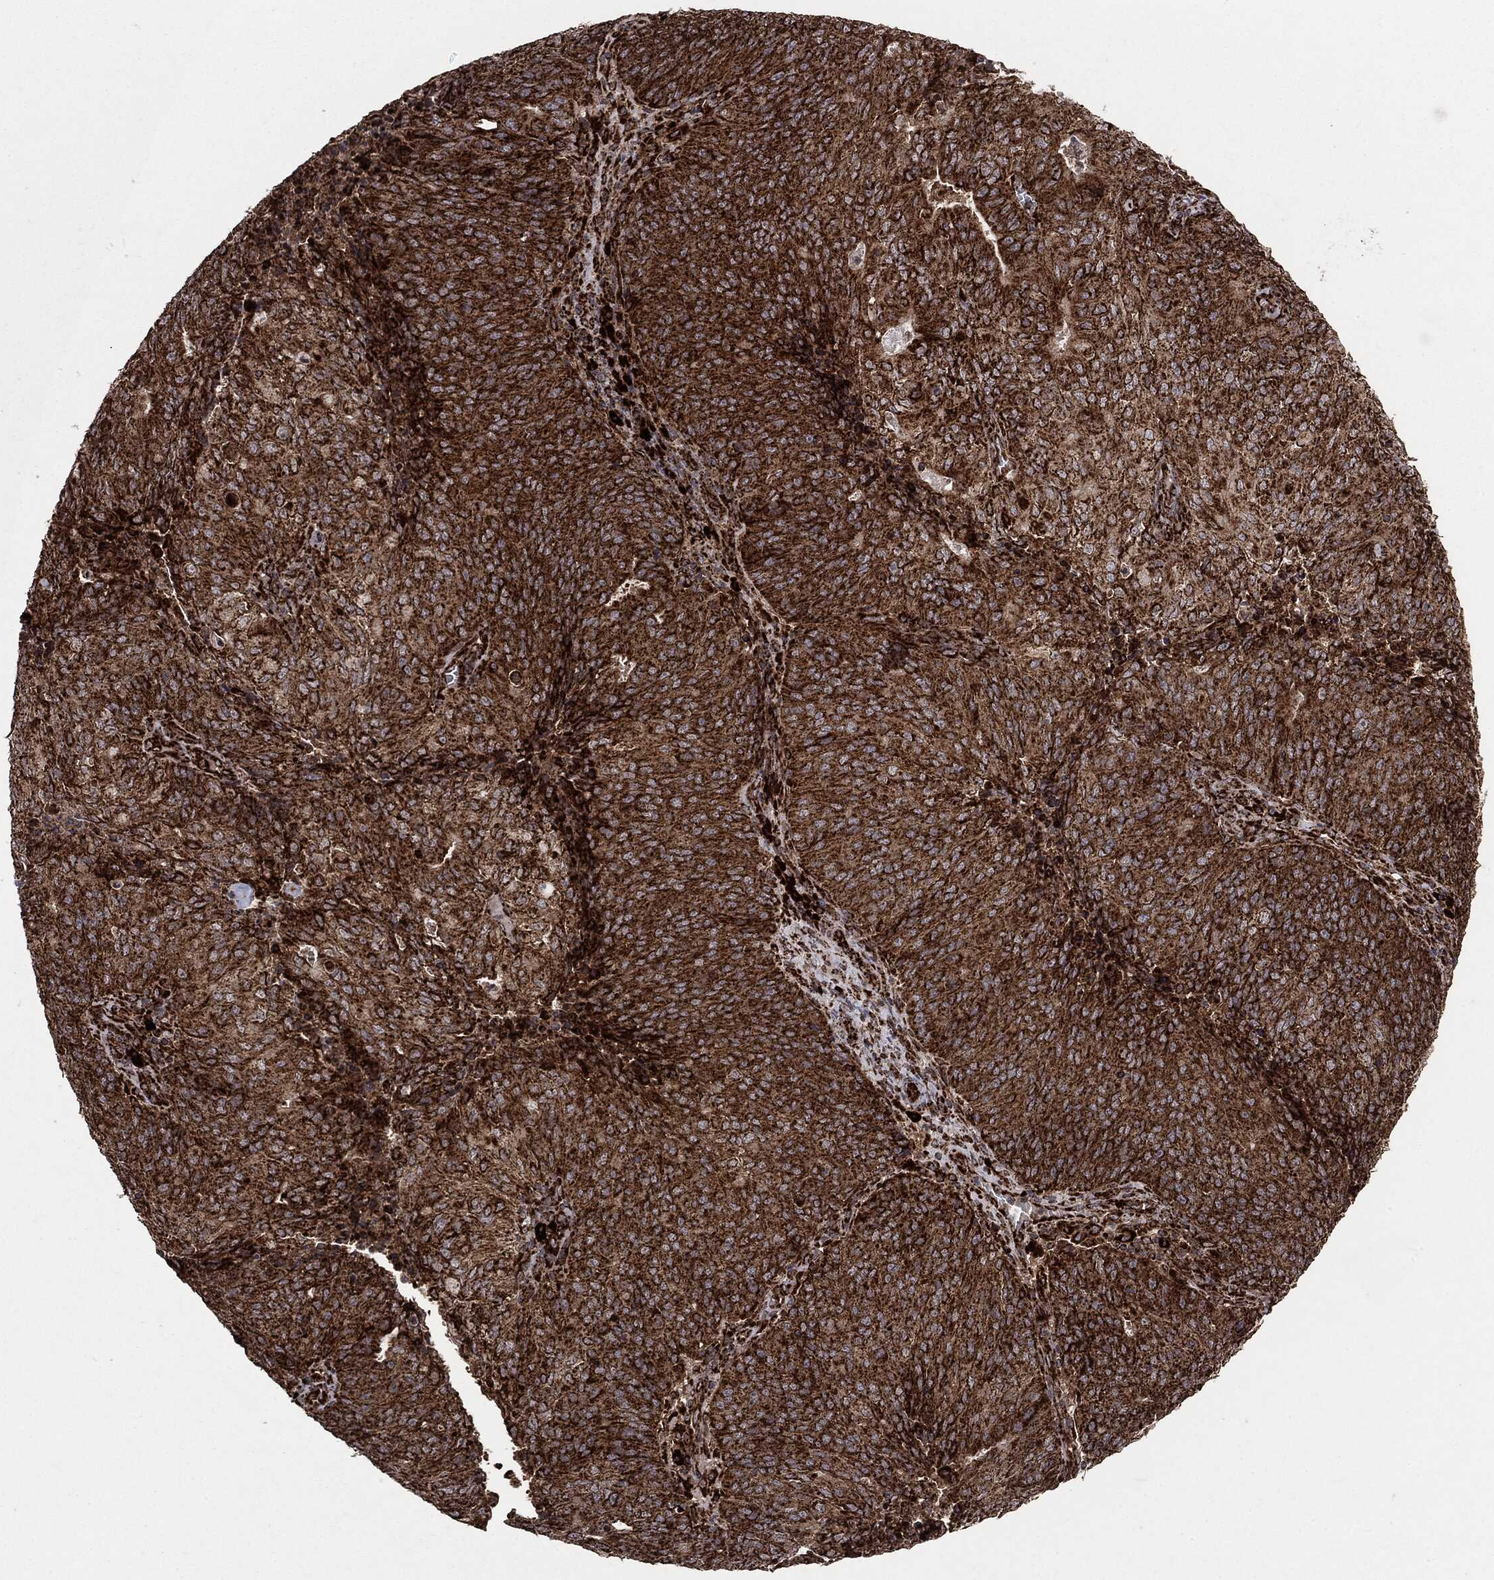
{"staining": {"intensity": "strong", "quantity": ">75%", "location": "cytoplasmic/membranous"}, "tissue": "endometrial cancer", "cell_type": "Tumor cells", "image_type": "cancer", "snomed": [{"axis": "morphology", "description": "Adenocarcinoma, NOS"}, {"axis": "topography", "description": "Endometrium"}], "caption": "Immunohistochemistry staining of adenocarcinoma (endometrial), which displays high levels of strong cytoplasmic/membranous expression in approximately >75% of tumor cells indicating strong cytoplasmic/membranous protein expression. The staining was performed using DAB (3,3'-diaminobenzidine) (brown) for protein detection and nuclei were counterstained in hematoxylin (blue).", "gene": "MAP2K1", "patient": {"sex": "female", "age": 82}}